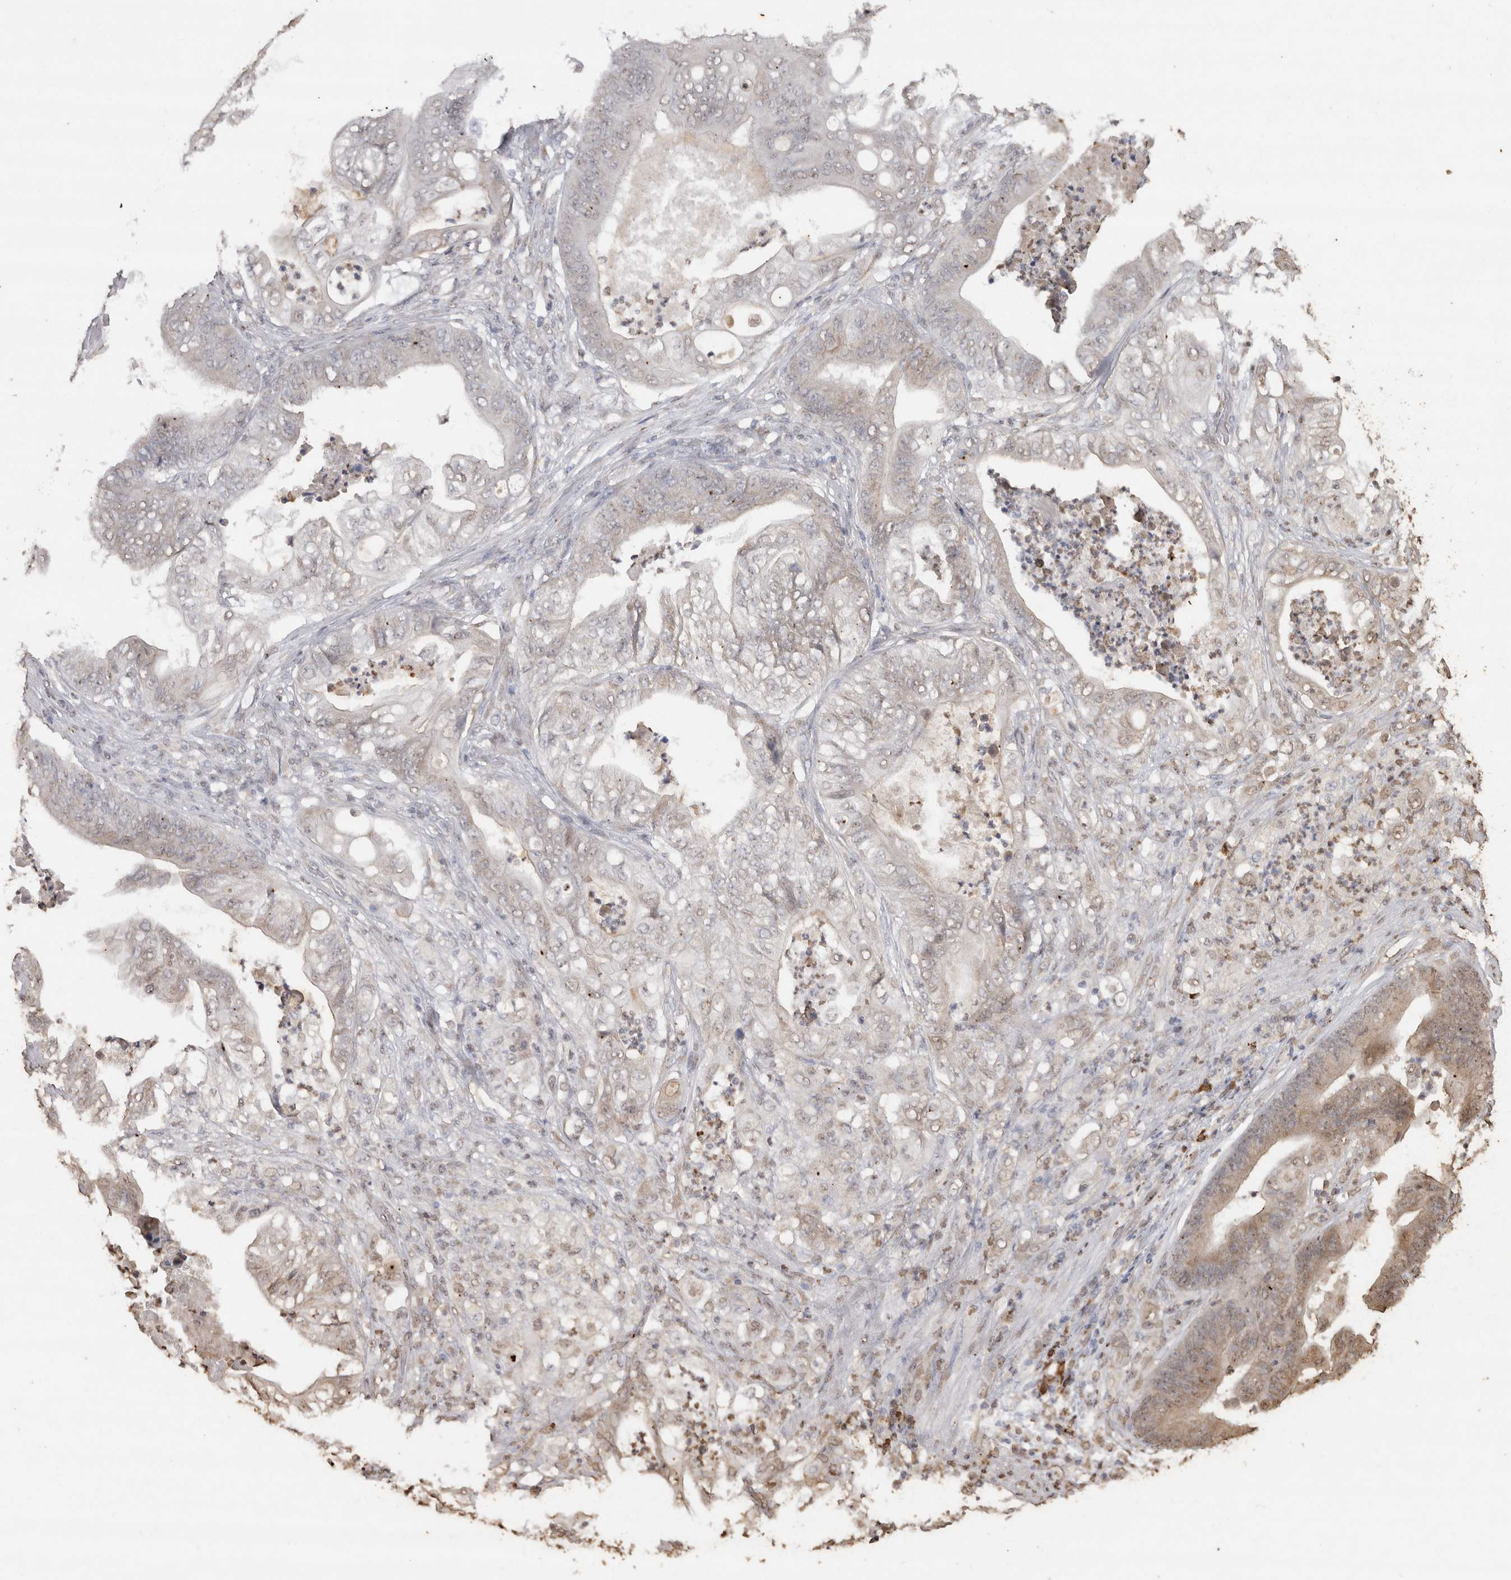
{"staining": {"intensity": "weak", "quantity": "25%-75%", "location": "cytoplasmic/membranous,nuclear"}, "tissue": "stomach cancer", "cell_type": "Tumor cells", "image_type": "cancer", "snomed": [{"axis": "morphology", "description": "Adenocarcinoma, NOS"}, {"axis": "topography", "description": "Stomach"}], "caption": "Protein expression analysis of human stomach cancer (adenocarcinoma) reveals weak cytoplasmic/membranous and nuclear staining in about 25%-75% of tumor cells.", "gene": "CRELD2", "patient": {"sex": "female", "age": 73}}